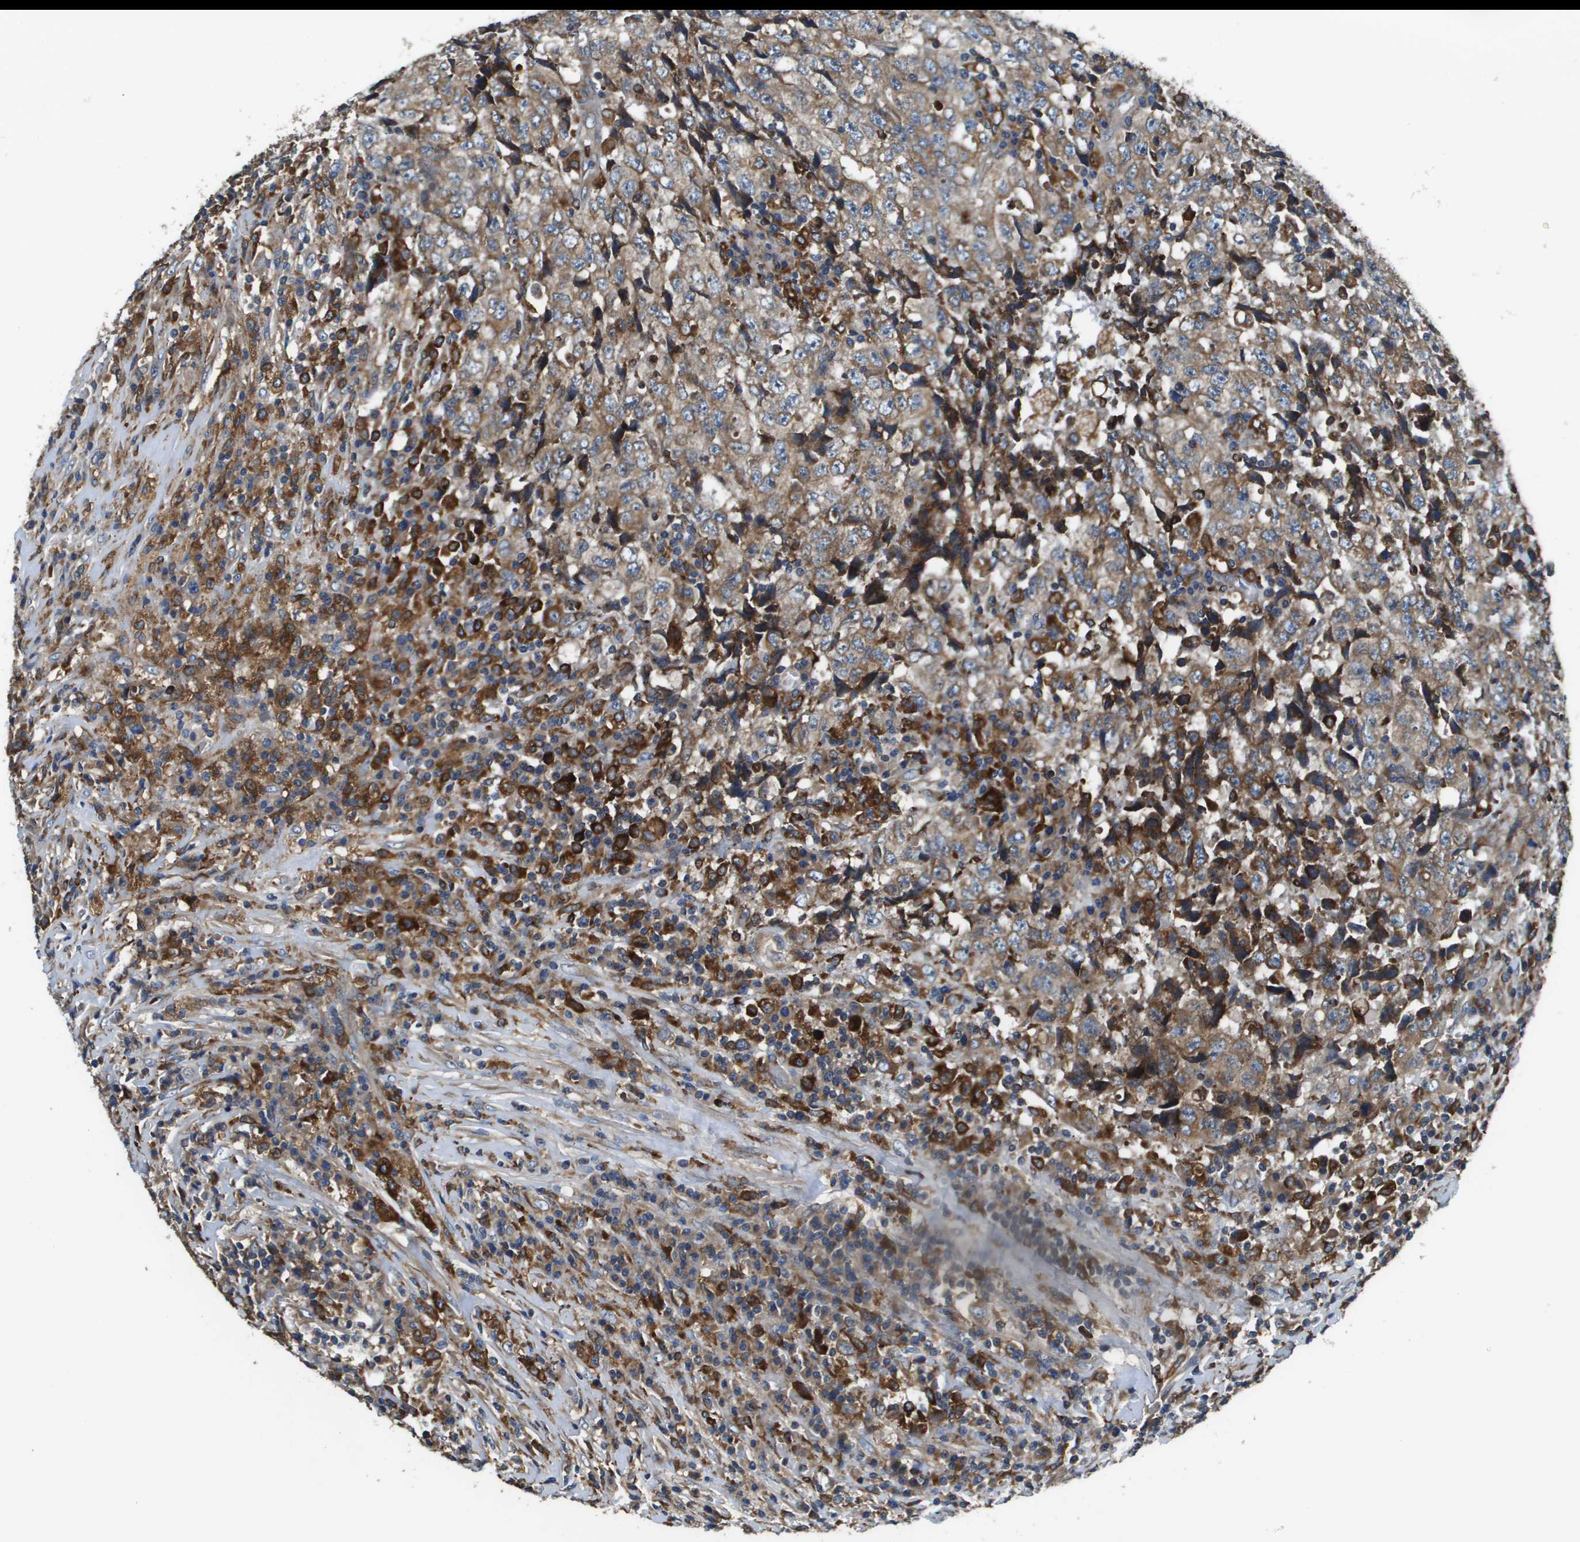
{"staining": {"intensity": "moderate", "quantity": ">75%", "location": "cytoplasmic/membranous"}, "tissue": "testis cancer", "cell_type": "Tumor cells", "image_type": "cancer", "snomed": [{"axis": "morphology", "description": "Necrosis, NOS"}, {"axis": "morphology", "description": "Carcinoma, Embryonal, NOS"}, {"axis": "topography", "description": "Testis"}], "caption": "Immunohistochemical staining of testis cancer (embryonal carcinoma) exhibits medium levels of moderate cytoplasmic/membranous protein positivity in approximately >75% of tumor cells.", "gene": "CNPY3", "patient": {"sex": "male", "age": 19}}